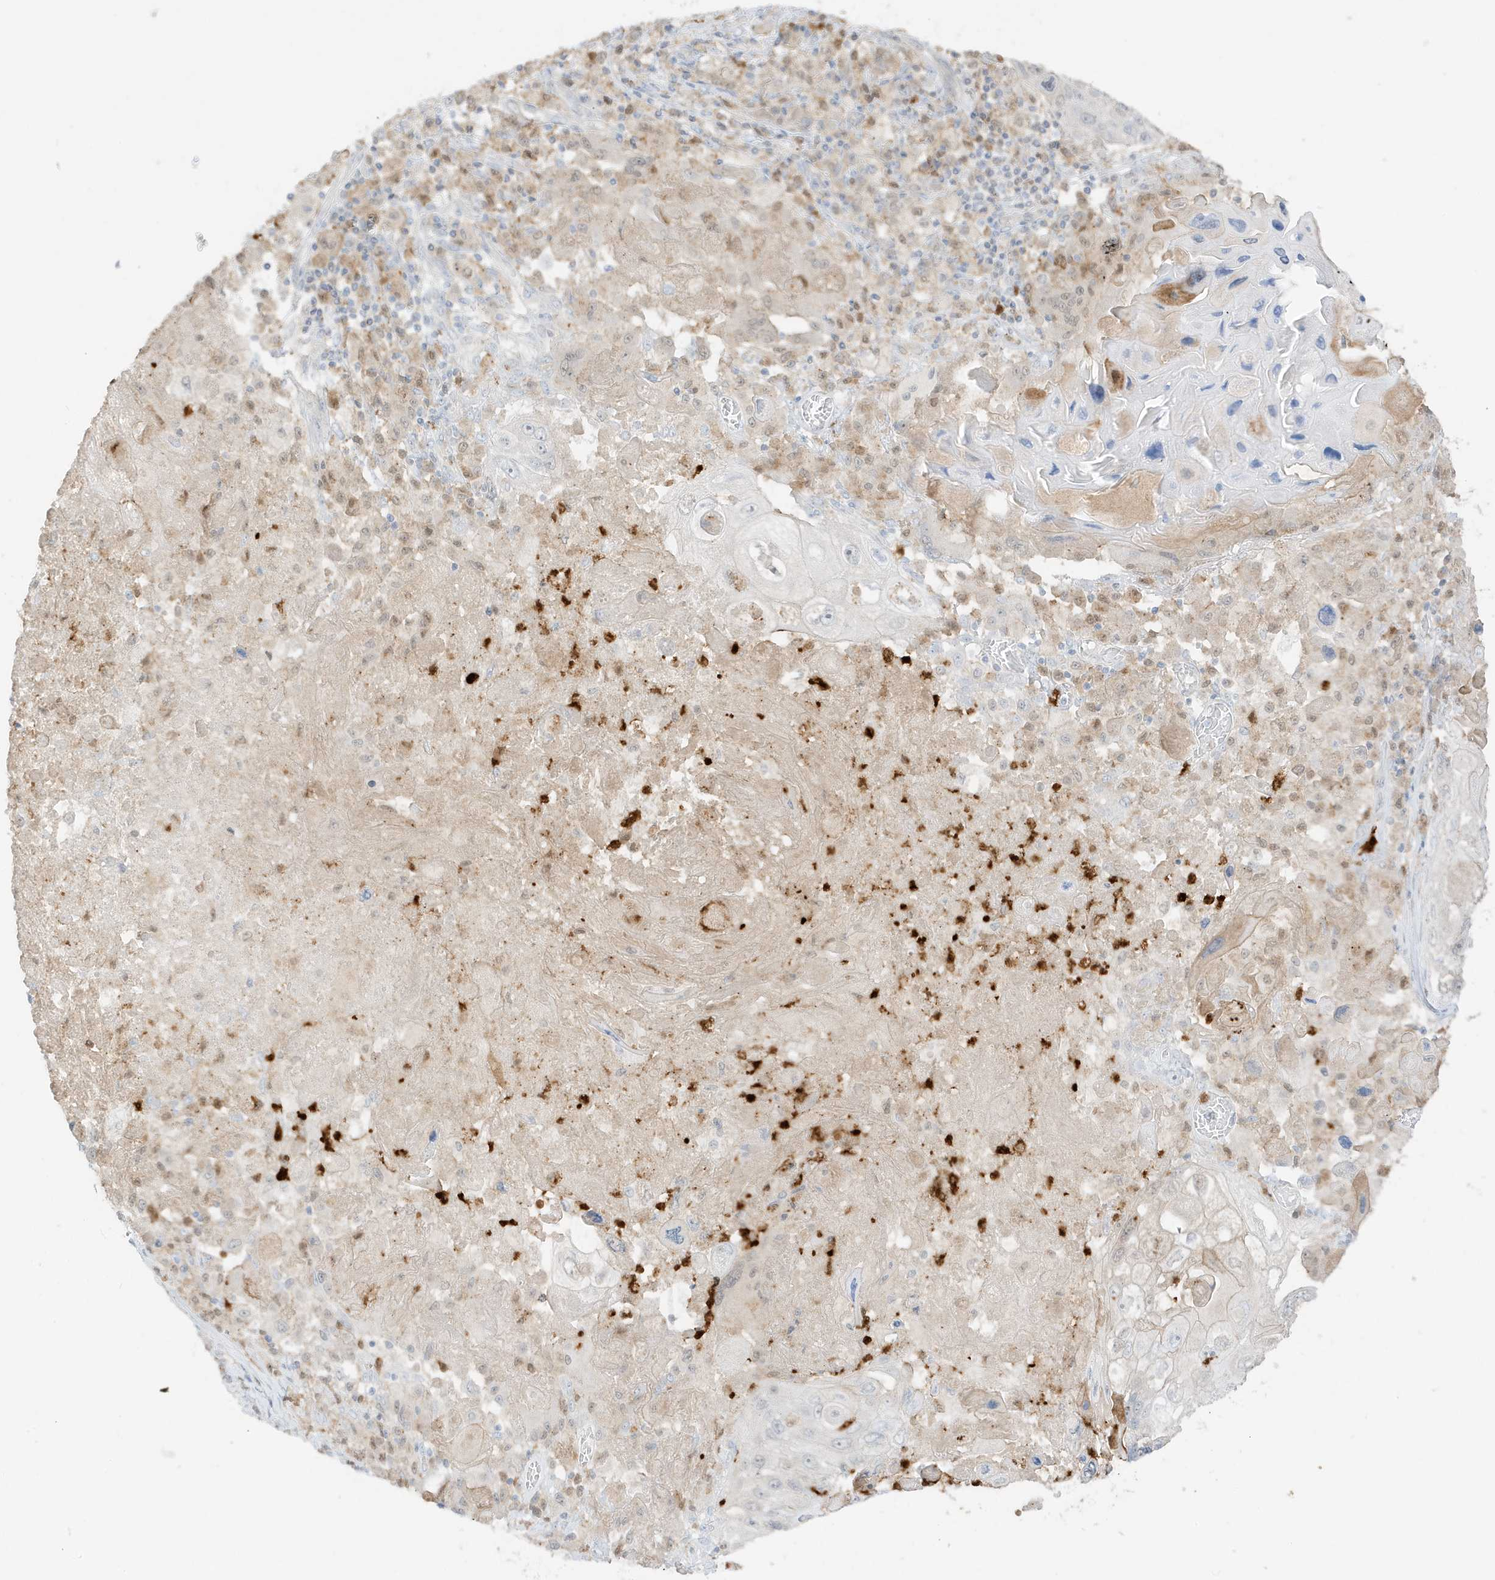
{"staining": {"intensity": "weak", "quantity": "25%-75%", "location": "nuclear"}, "tissue": "lung cancer", "cell_type": "Tumor cells", "image_type": "cancer", "snomed": [{"axis": "morphology", "description": "Squamous cell carcinoma, NOS"}, {"axis": "topography", "description": "Lung"}], "caption": "Immunohistochemical staining of lung cancer demonstrates low levels of weak nuclear expression in about 25%-75% of tumor cells. Using DAB (3,3'-diaminobenzidine) (brown) and hematoxylin (blue) stains, captured at high magnification using brightfield microscopy.", "gene": "GCA", "patient": {"sex": "male", "age": 61}}